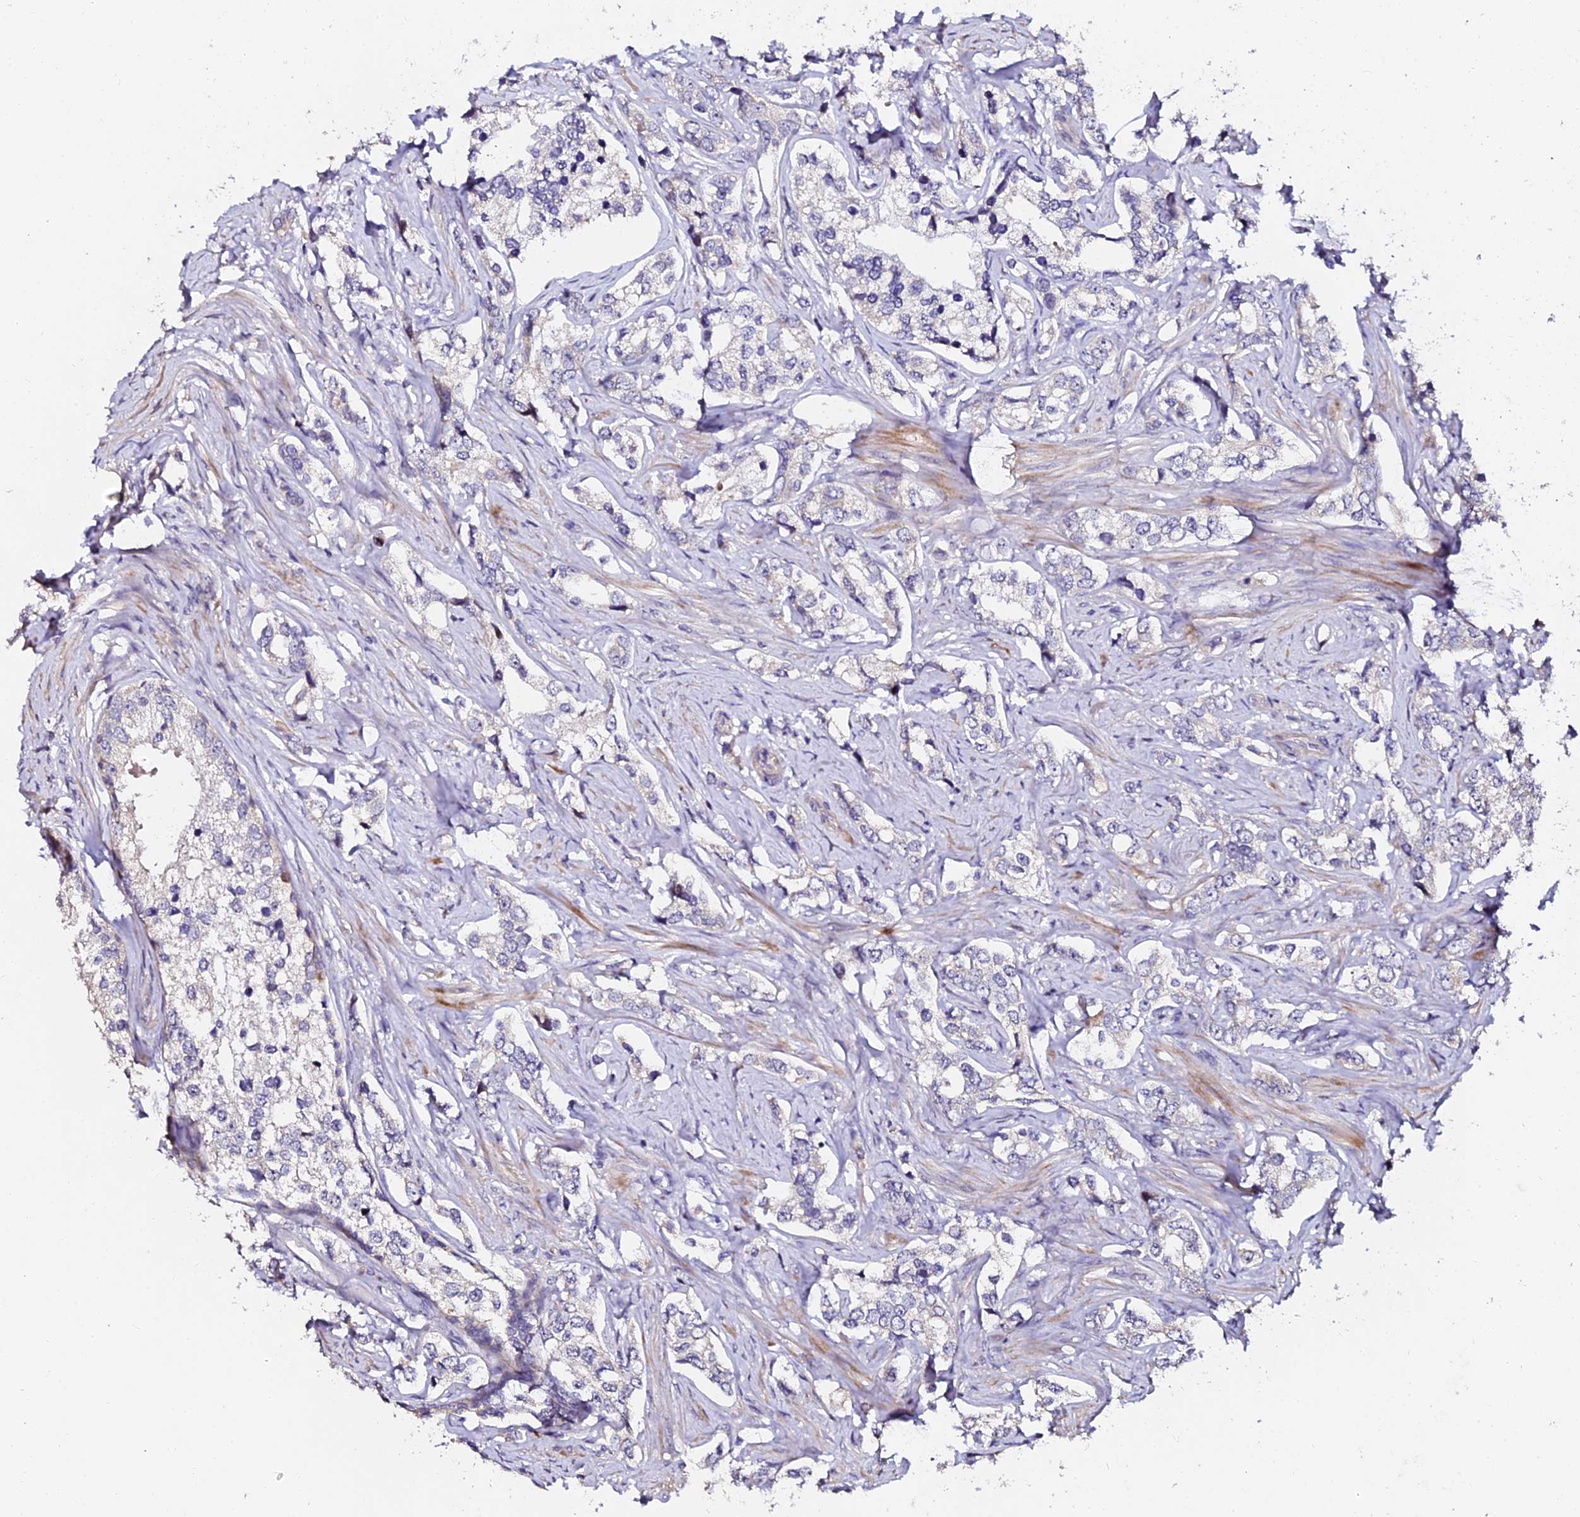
{"staining": {"intensity": "negative", "quantity": "none", "location": "none"}, "tissue": "prostate cancer", "cell_type": "Tumor cells", "image_type": "cancer", "snomed": [{"axis": "morphology", "description": "Adenocarcinoma, High grade"}, {"axis": "topography", "description": "Prostate"}], "caption": "Tumor cells show no significant positivity in high-grade adenocarcinoma (prostate). (Immunohistochemistry, brightfield microscopy, high magnification).", "gene": "GPN3", "patient": {"sex": "male", "age": 66}}